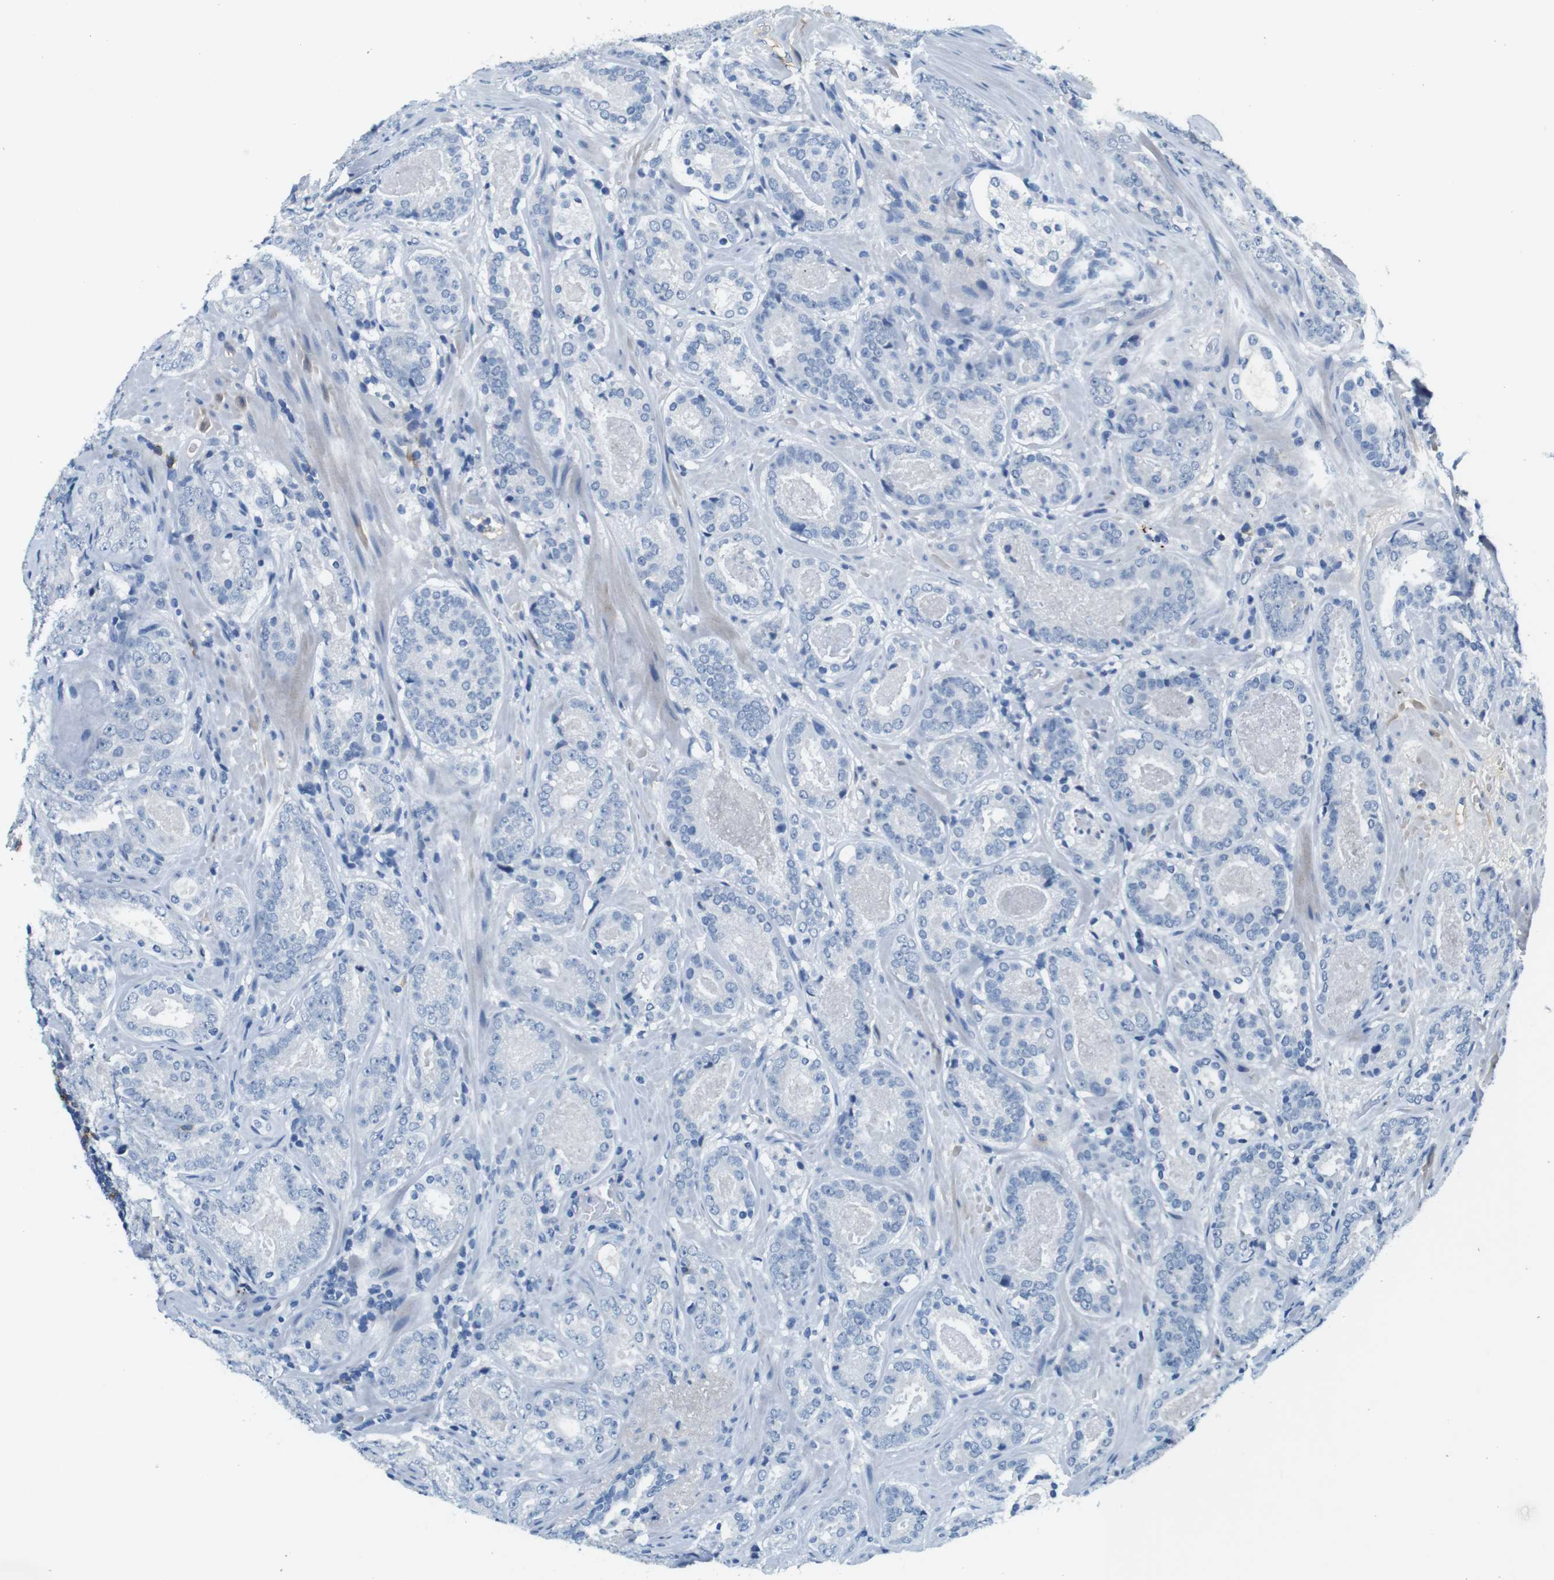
{"staining": {"intensity": "negative", "quantity": "none", "location": "none"}, "tissue": "prostate cancer", "cell_type": "Tumor cells", "image_type": "cancer", "snomed": [{"axis": "morphology", "description": "Adenocarcinoma, Low grade"}, {"axis": "topography", "description": "Prostate"}], "caption": "Protein analysis of prostate adenocarcinoma (low-grade) exhibits no significant staining in tumor cells. (DAB IHC, high magnification).", "gene": "IGHD", "patient": {"sex": "male", "age": 69}}